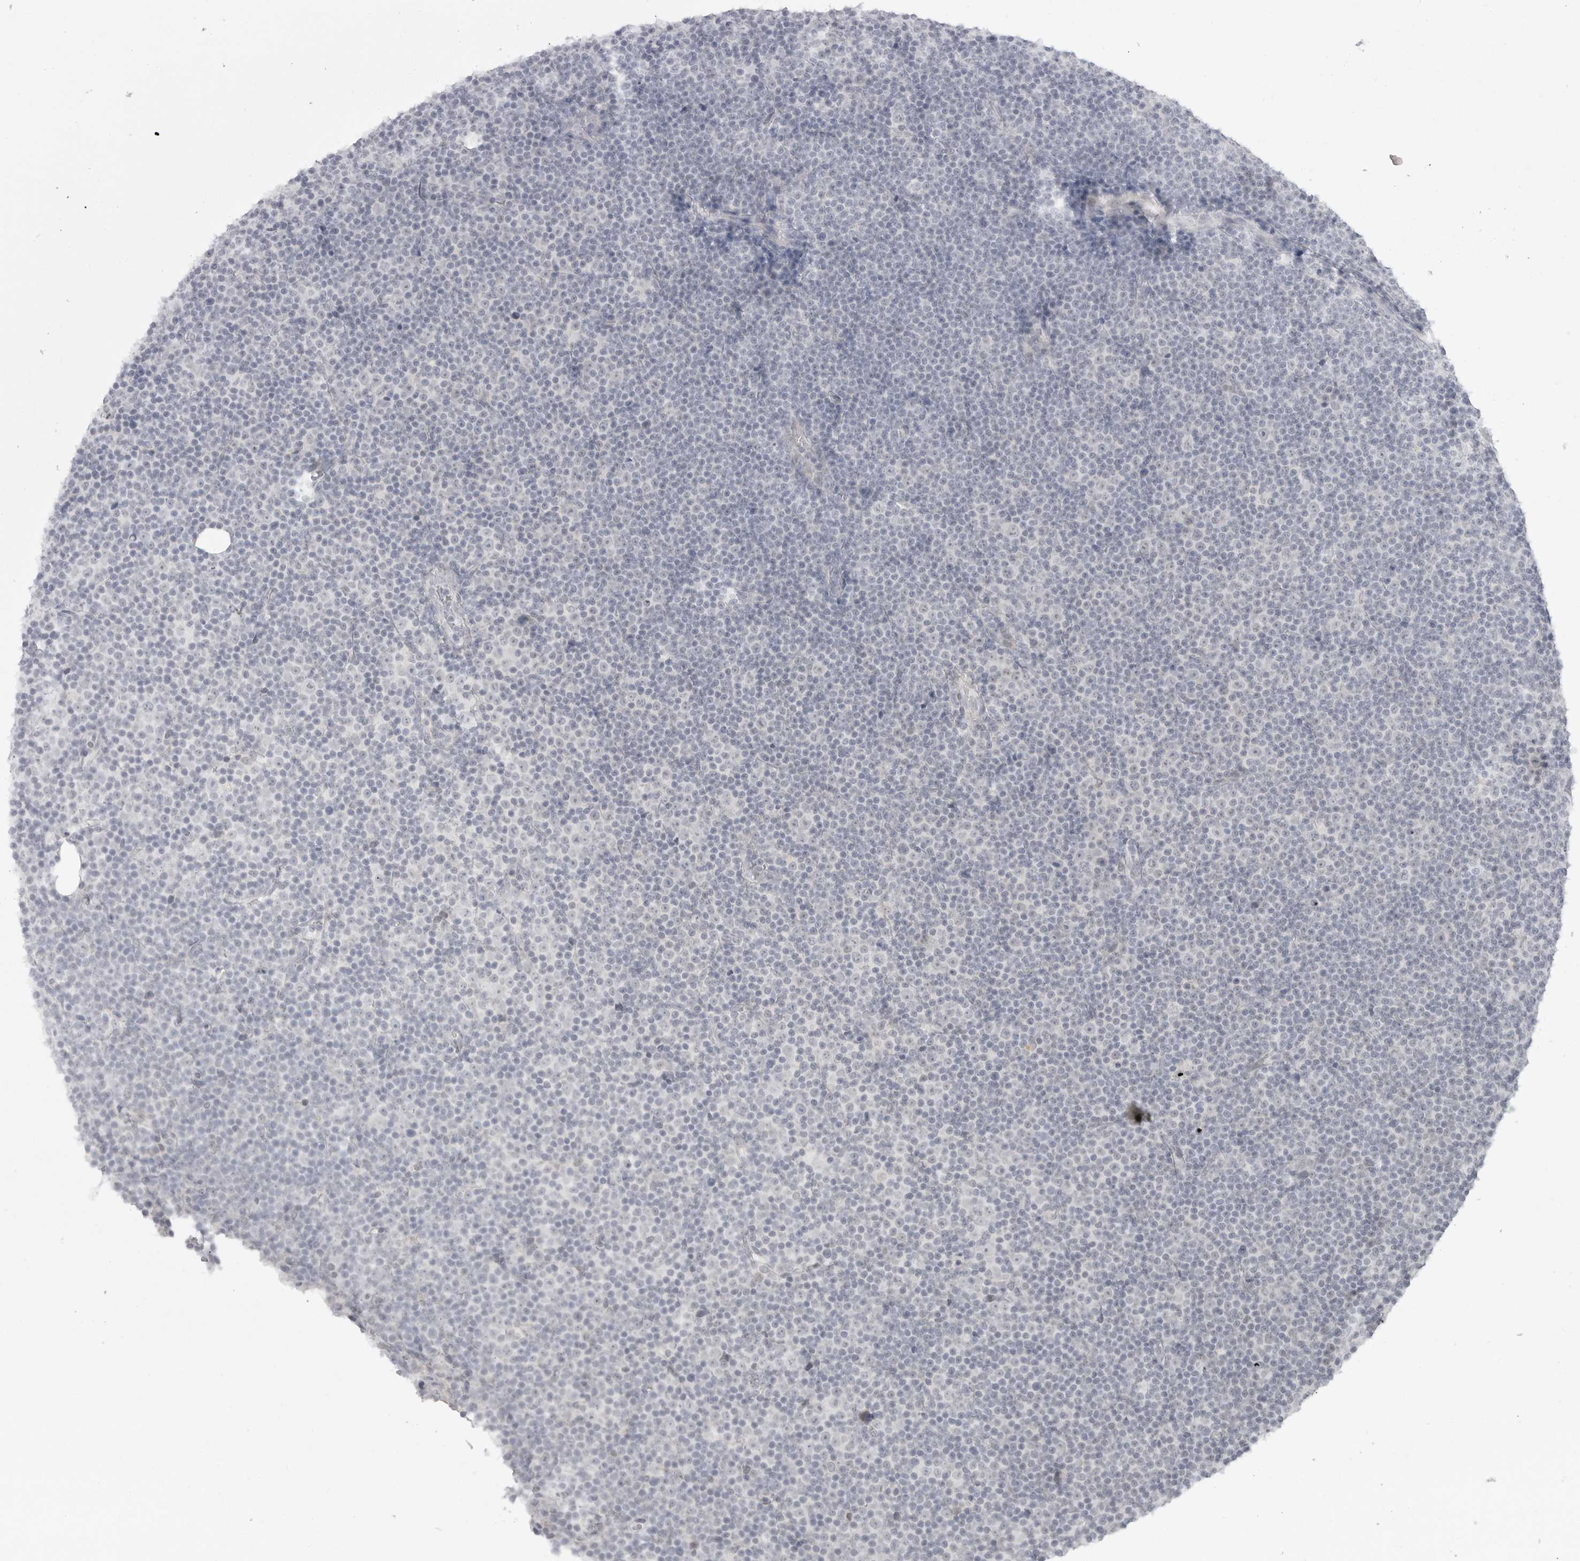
{"staining": {"intensity": "negative", "quantity": "none", "location": "none"}, "tissue": "lymphoma", "cell_type": "Tumor cells", "image_type": "cancer", "snomed": [{"axis": "morphology", "description": "Malignant lymphoma, non-Hodgkin's type, Low grade"}, {"axis": "topography", "description": "Lymph node"}], "caption": "Malignant lymphoma, non-Hodgkin's type (low-grade) was stained to show a protein in brown. There is no significant staining in tumor cells. The staining is performed using DAB brown chromogen with nuclei counter-stained in using hematoxylin.", "gene": "TCTN3", "patient": {"sex": "female", "age": 67}}